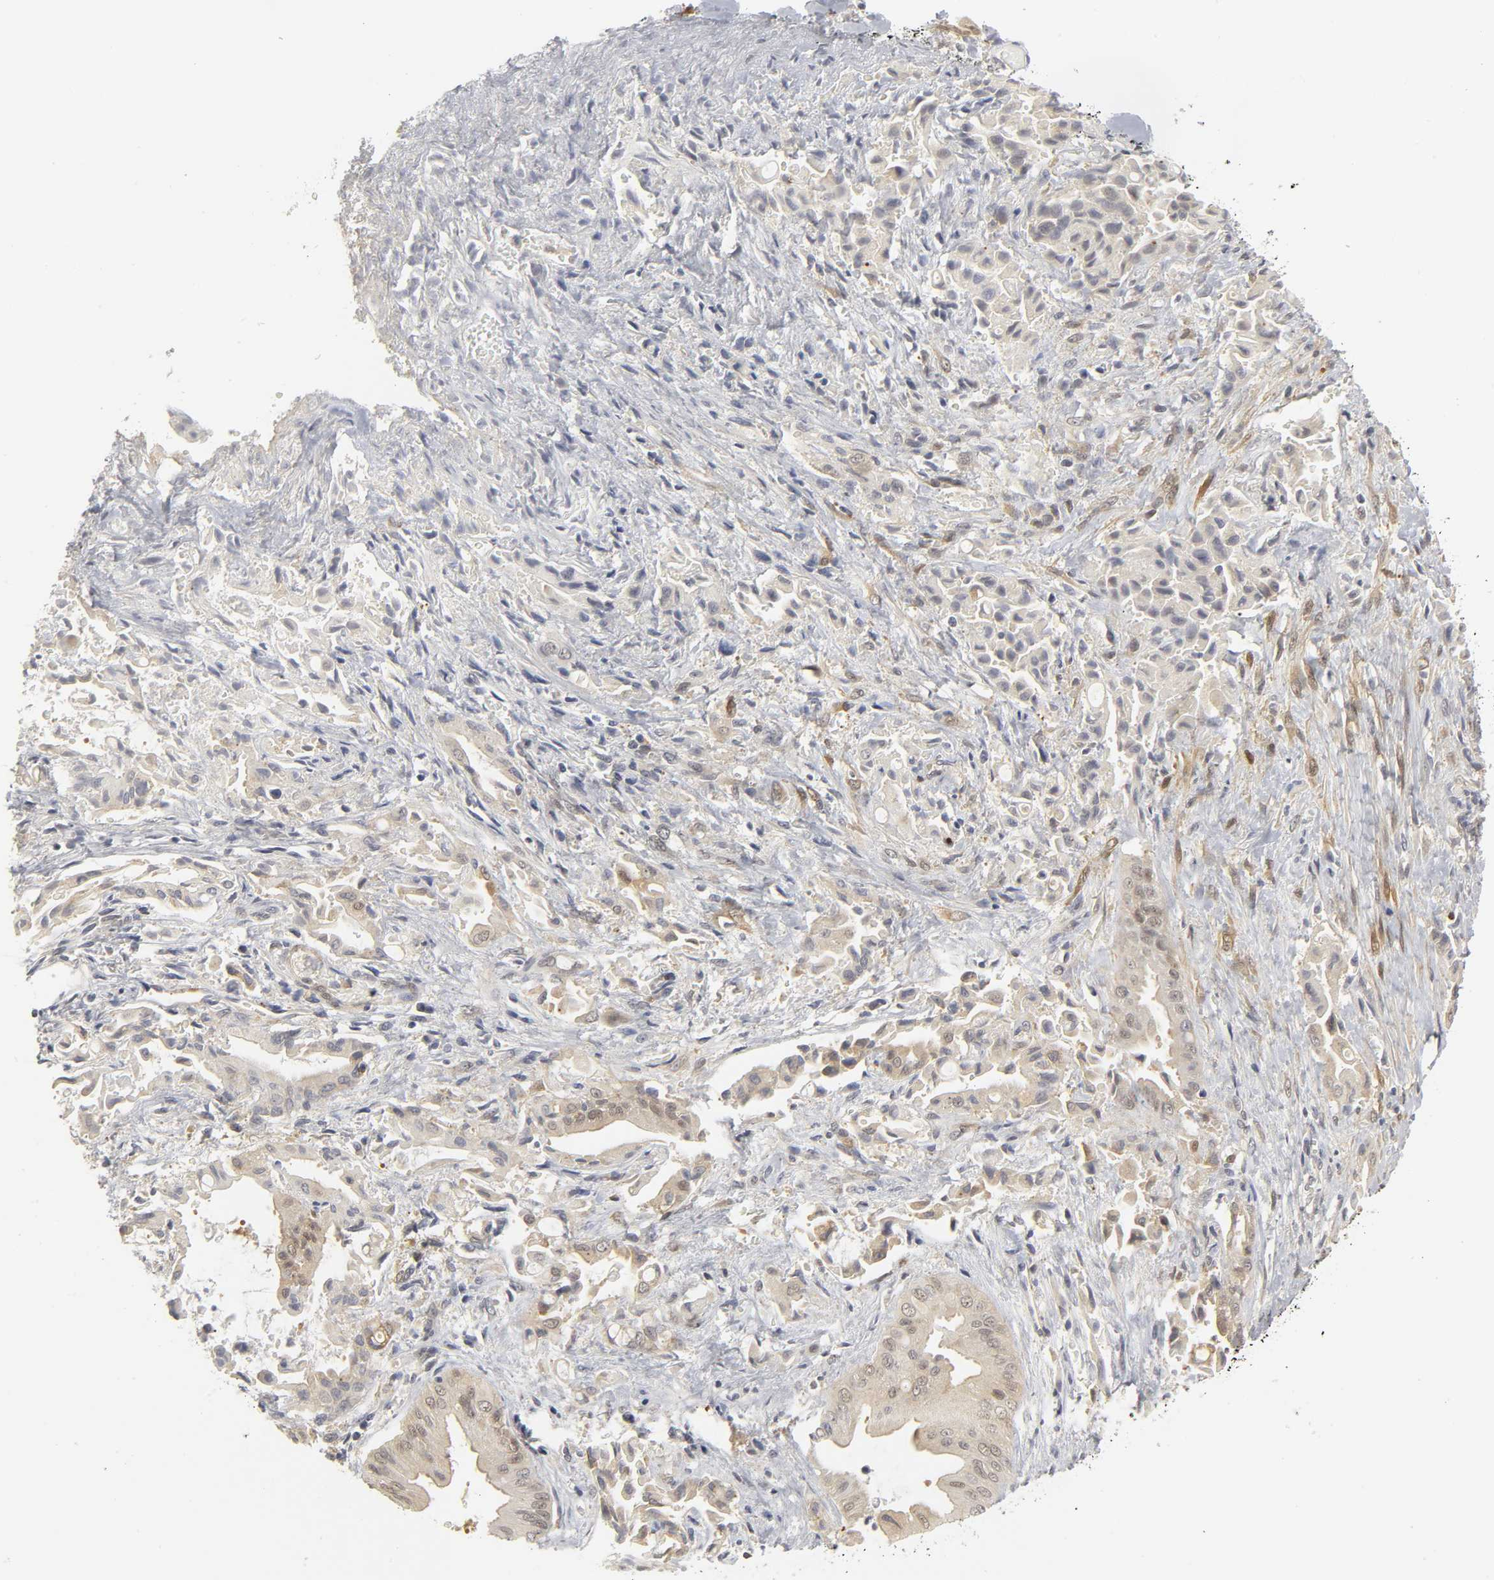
{"staining": {"intensity": "weak", "quantity": "25%-75%", "location": "cytoplasmic/membranous,nuclear"}, "tissue": "liver cancer", "cell_type": "Tumor cells", "image_type": "cancer", "snomed": [{"axis": "morphology", "description": "Cholangiocarcinoma"}, {"axis": "topography", "description": "Liver"}], "caption": "Human liver cancer stained for a protein (brown) exhibits weak cytoplasmic/membranous and nuclear positive staining in about 25%-75% of tumor cells.", "gene": "PDLIM3", "patient": {"sex": "male", "age": 58}}